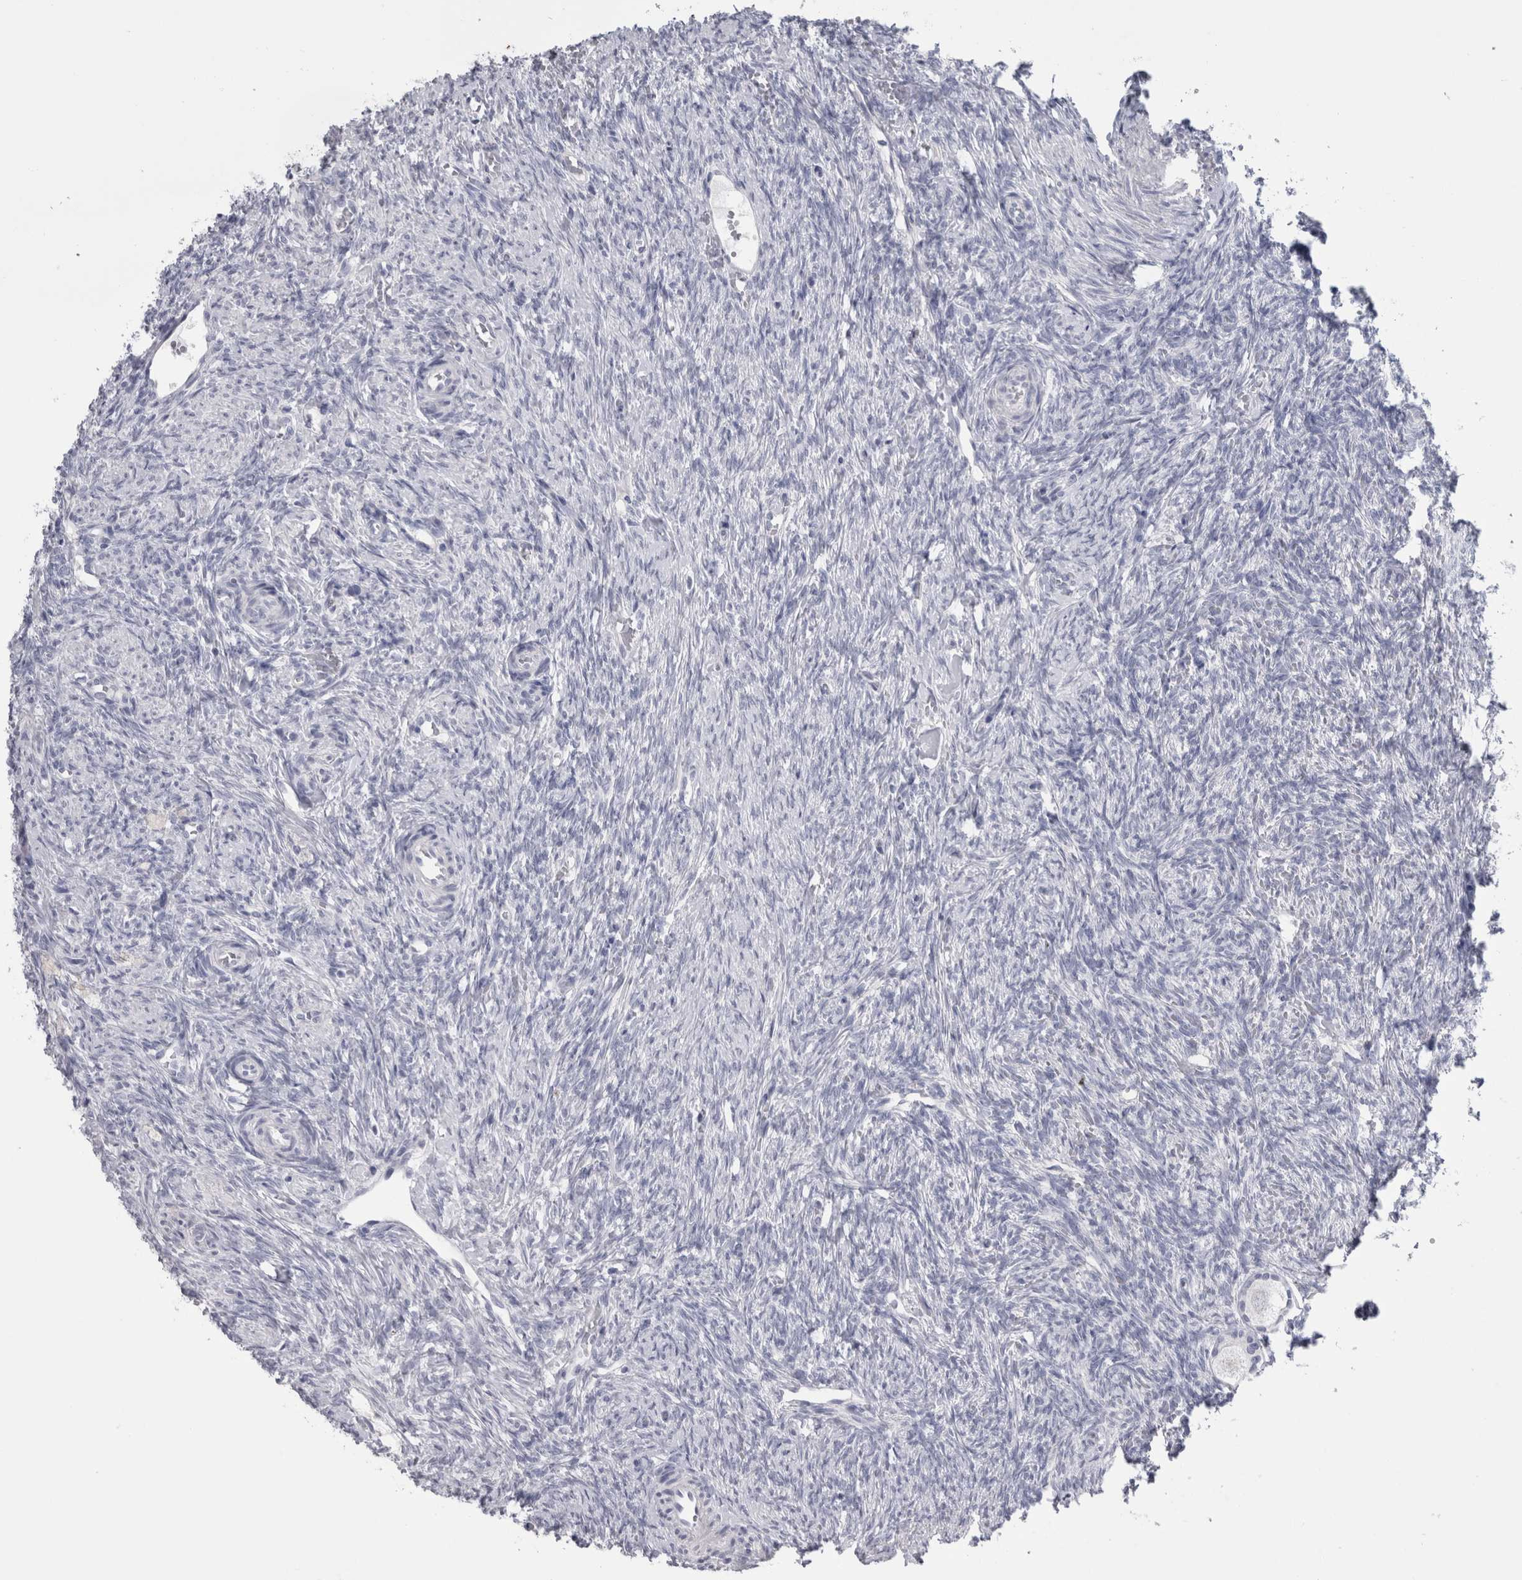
{"staining": {"intensity": "negative", "quantity": "none", "location": "none"}, "tissue": "ovary", "cell_type": "Follicle cells", "image_type": "normal", "snomed": [{"axis": "morphology", "description": "Normal tissue, NOS"}, {"axis": "topography", "description": "Ovary"}], "caption": "A high-resolution photomicrograph shows IHC staining of normal ovary, which exhibits no significant positivity in follicle cells. The staining was performed using DAB (3,3'-diaminobenzidine) to visualize the protein expression in brown, while the nuclei were stained in blue with hematoxylin (Magnification: 20x).", "gene": "MSMB", "patient": {"sex": "female", "age": 41}}